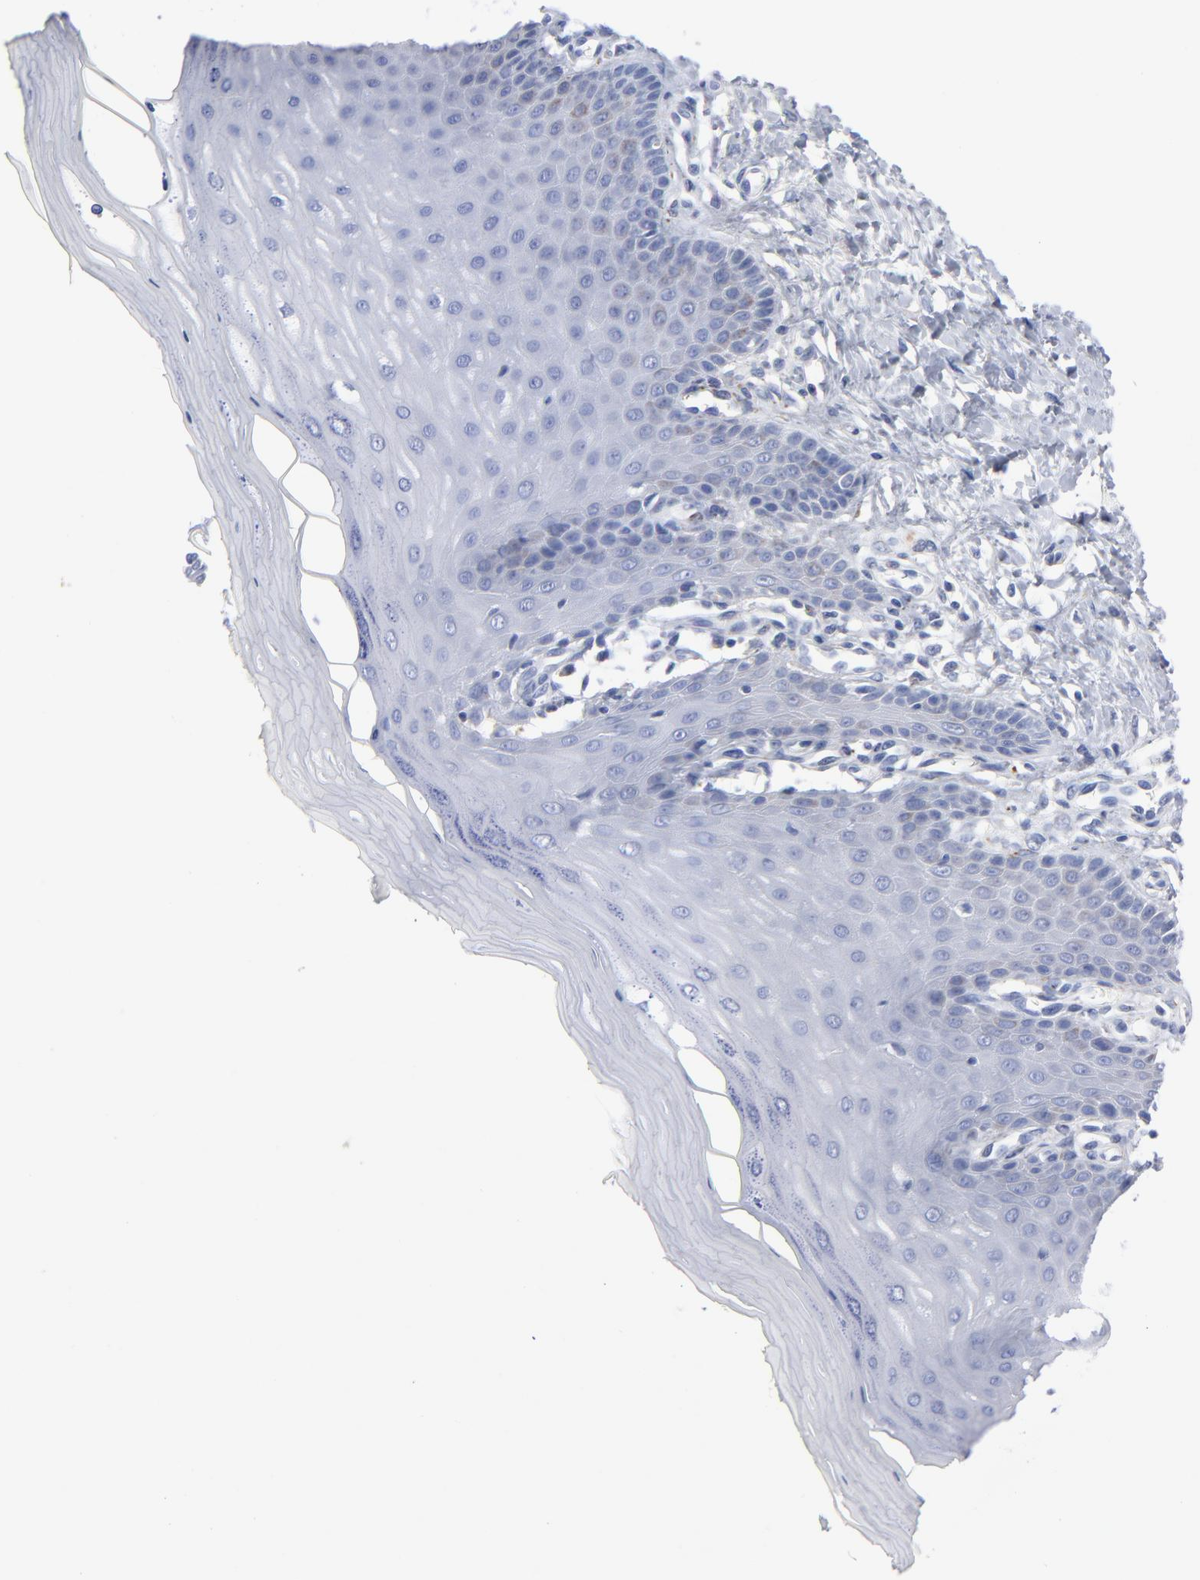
{"staining": {"intensity": "weak", "quantity": ">75%", "location": "cytoplasmic/membranous"}, "tissue": "cervix", "cell_type": "Glandular cells", "image_type": "normal", "snomed": [{"axis": "morphology", "description": "Normal tissue, NOS"}, {"axis": "topography", "description": "Cervix"}], "caption": "Immunohistochemical staining of normal cervix displays weak cytoplasmic/membranous protein expression in approximately >75% of glandular cells. (Brightfield microscopy of DAB IHC at high magnification).", "gene": "CHCHD10", "patient": {"sex": "female", "age": 55}}